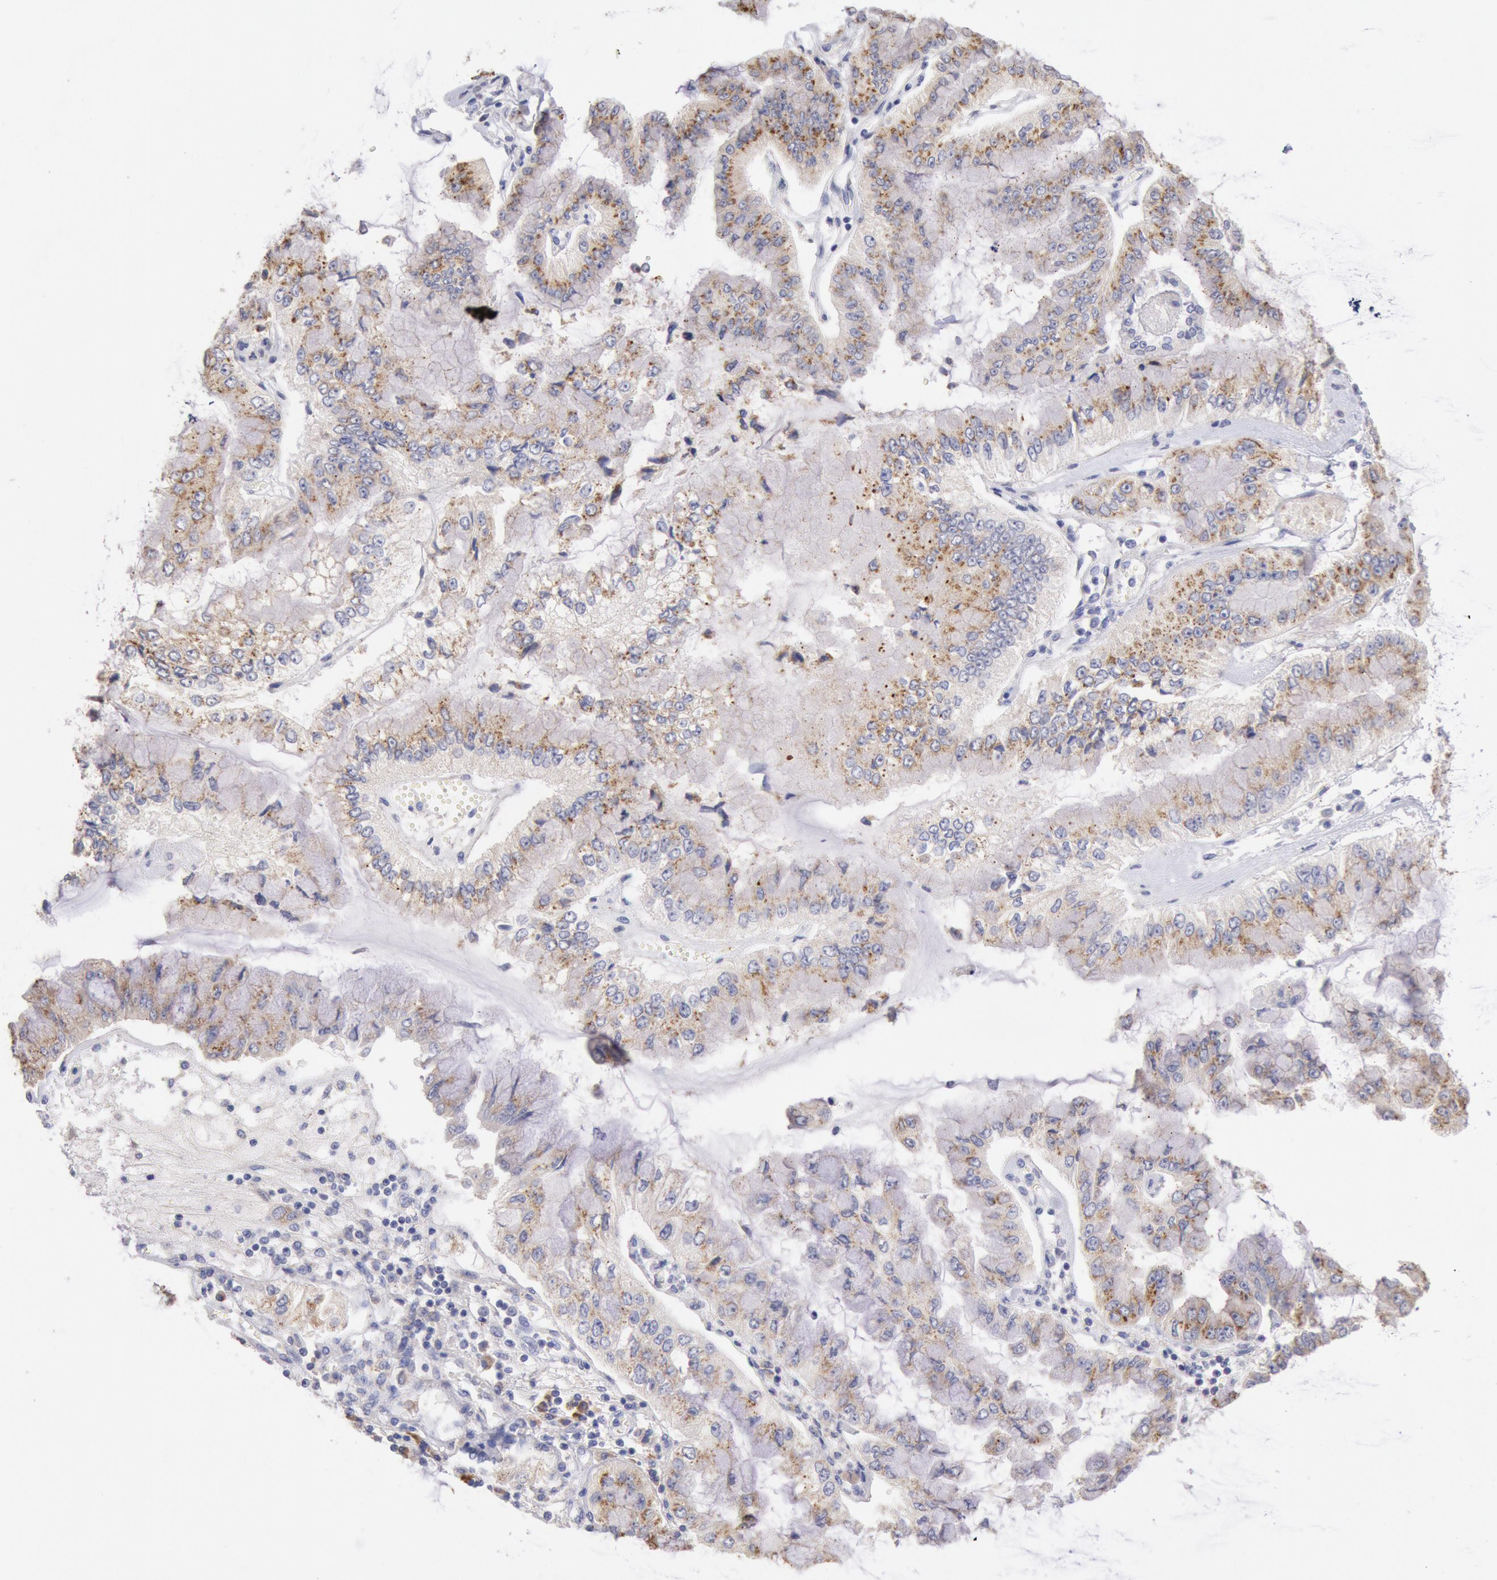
{"staining": {"intensity": "weak", "quantity": ">75%", "location": "cytoplasmic/membranous"}, "tissue": "liver cancer", "cell_type": "Tumor cells", "image_type": "cancer", "snomed": [{"axis": "morphology", "description": "Cholangiocarcinoma"}, {"axis": "topography", "description": "Liver"}], "caption": "About >75% of tumor cells in human liver cancer (cholangiocarcinoma) exhibit weak cytoplasmic/membranous protein positivity as visualized by brown immunohistochemical staining.", "gene": "GAL3ST1", "patient": {"sex": "female", "age": 79}}